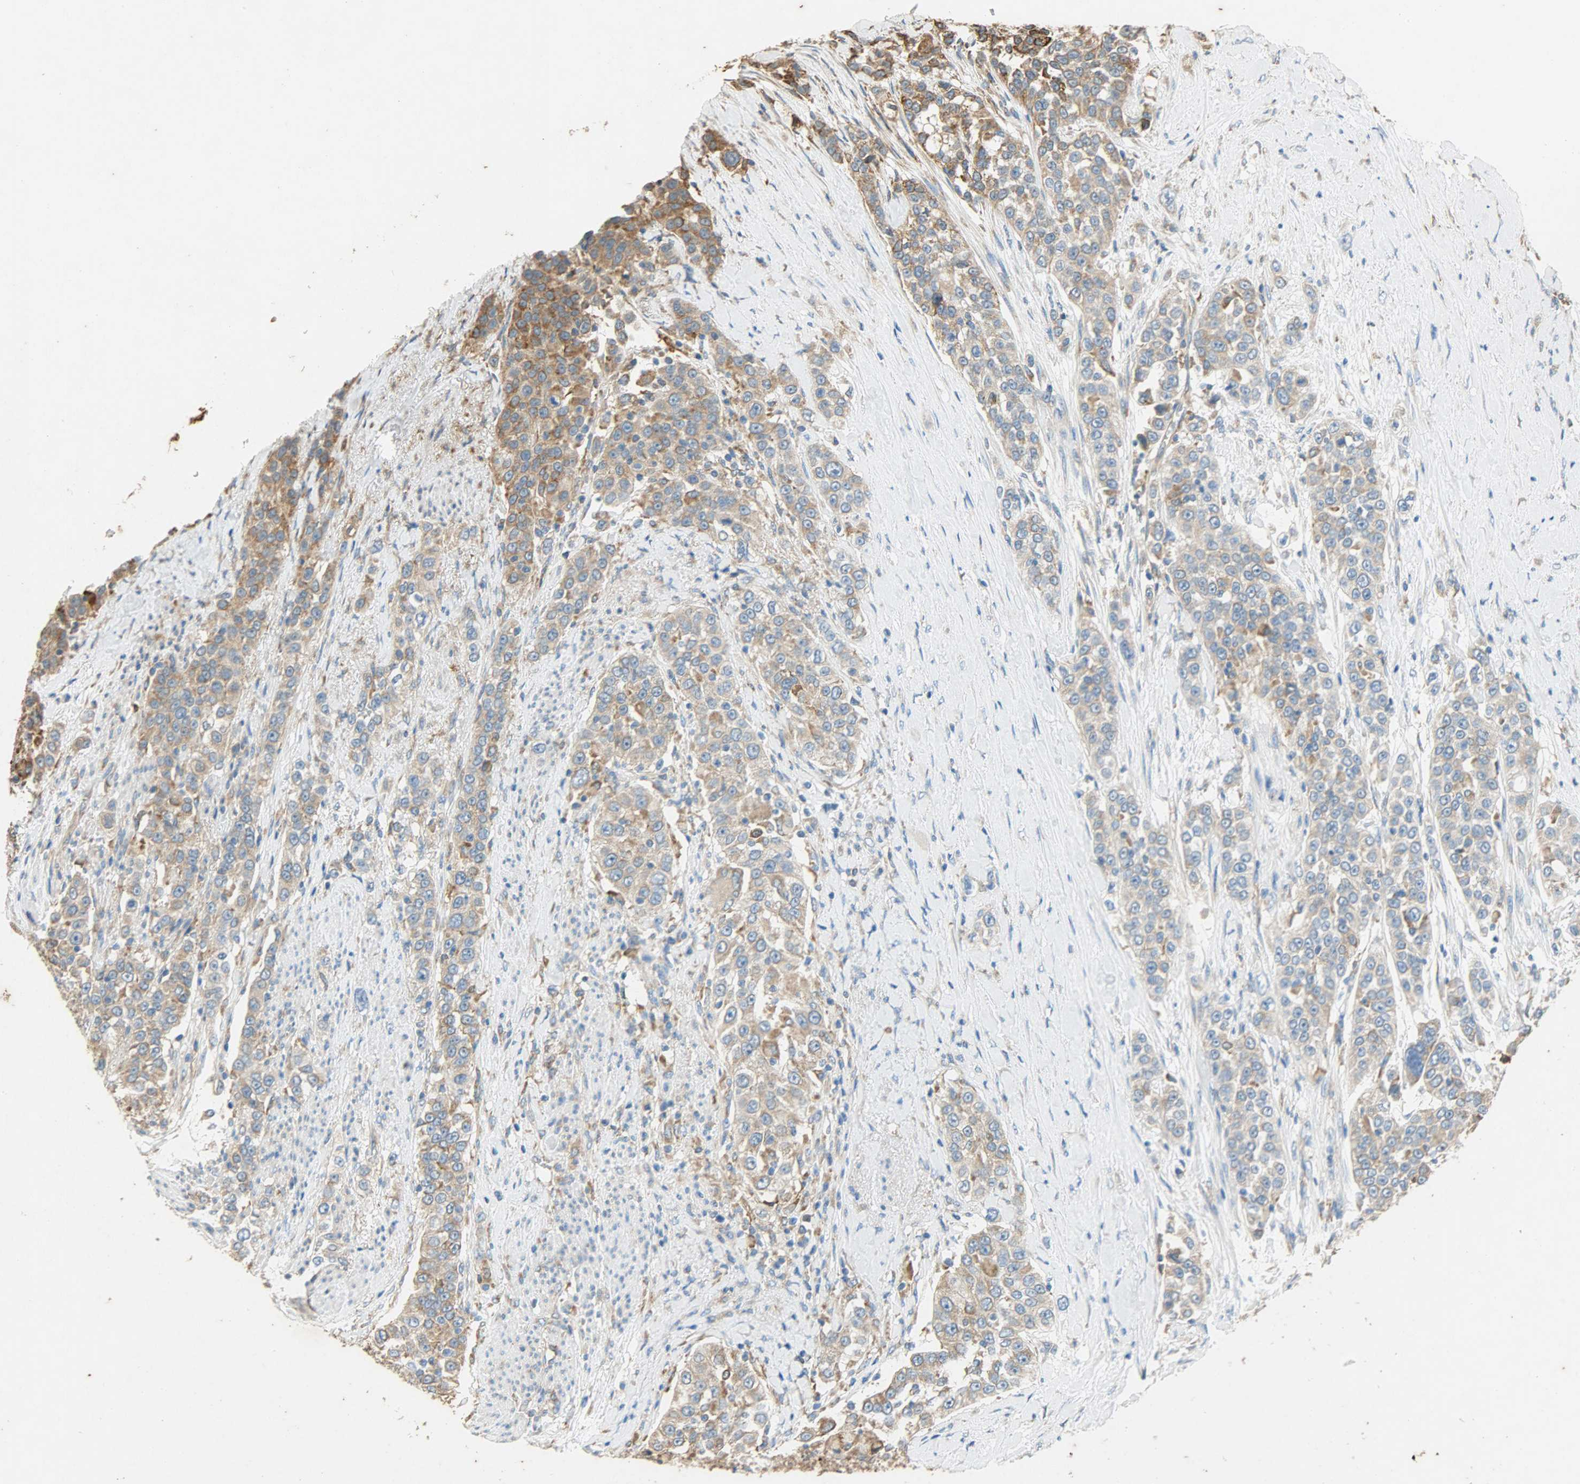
{"staining": {"intensity": "moderate", "quantity": ">75%", "location": "cytoplasmic/membranous"}, "tissue": "urothelial cancer", "cell_type": "Tumor cells", "image_type": "cancer", "snomed": [{"axis": "morphology", "description": "Urothelial carcinoma, High grade"}, {"axis": "topography", "description": "Urinary bladder"}], "caption": "A high-resolution histopathology image shows immunohistochemistry staining of high-grade urothelial carcinoma, which reveals moderate cytoplasmic/membranous expression in approximately >75% of tumor cells. The staining was performed using DAB to visualize the protein expression in brown, while the nuclei were stained in blue with hematoxylin (Magnification: 20x).", "gene": "HSPA5", "patient": {"sex": "female", "age": 80}}